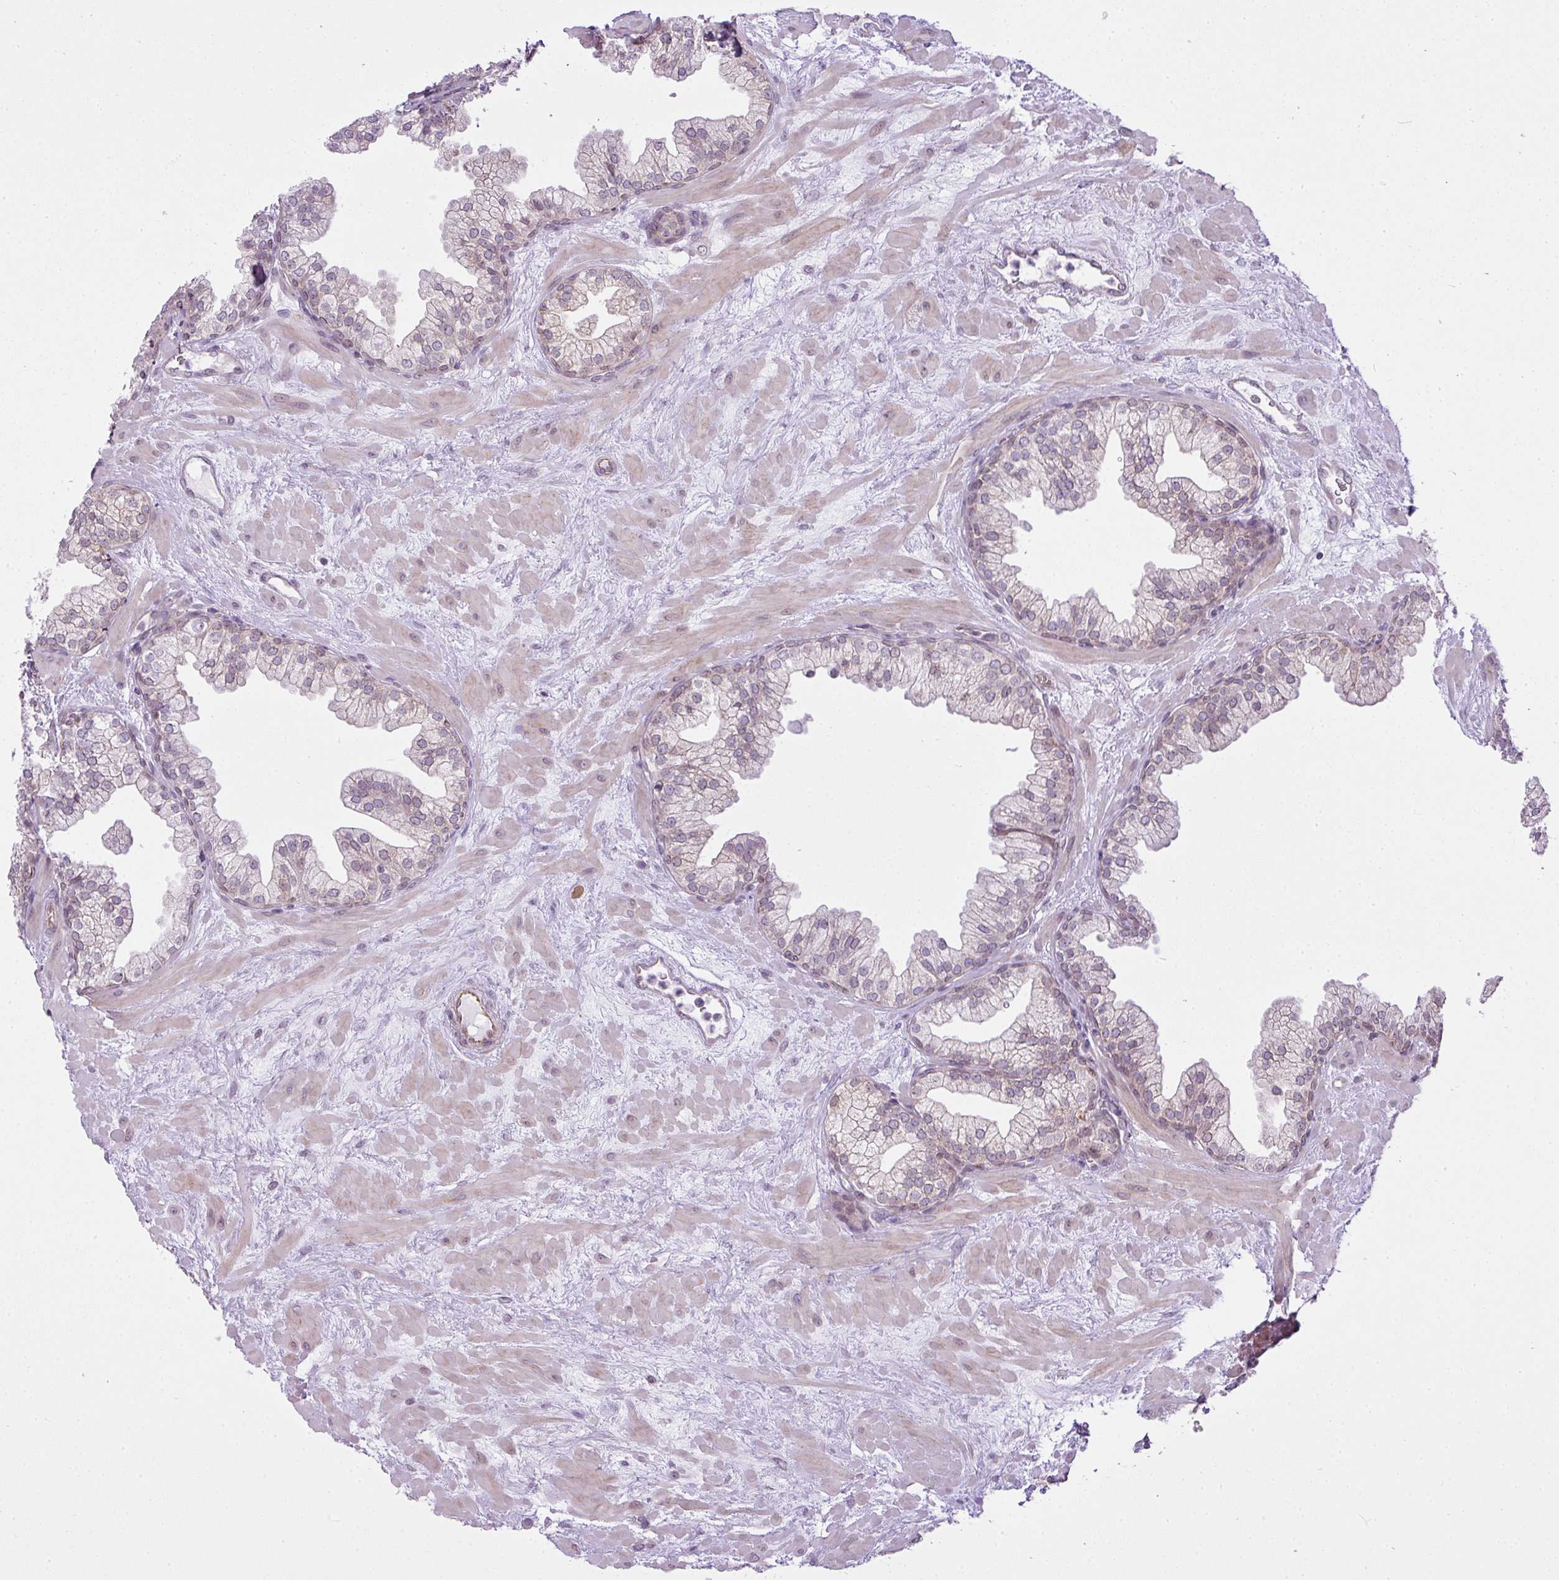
{"staining": {"intensity": "weak", "quantity": "<25%", "location": "cytoplasmic/membranous"}, "tissue": "prostate", "cell_type": "Glandular cells", "image_type": "normal", "snomed": [{"axis": "morphology", "description": "Normal tissue, NOS"}, {"axis": "topography", "description": "Prostate"}, {"axis": "topography", "description": "Peripheral nerve tissue"}], "caption": "DAB immunohistochemical staining of normal human prostate exhibits no significant expression in glandular cells.", "gene": "COX18", "patient": {"sex": "male", "age": 61}}